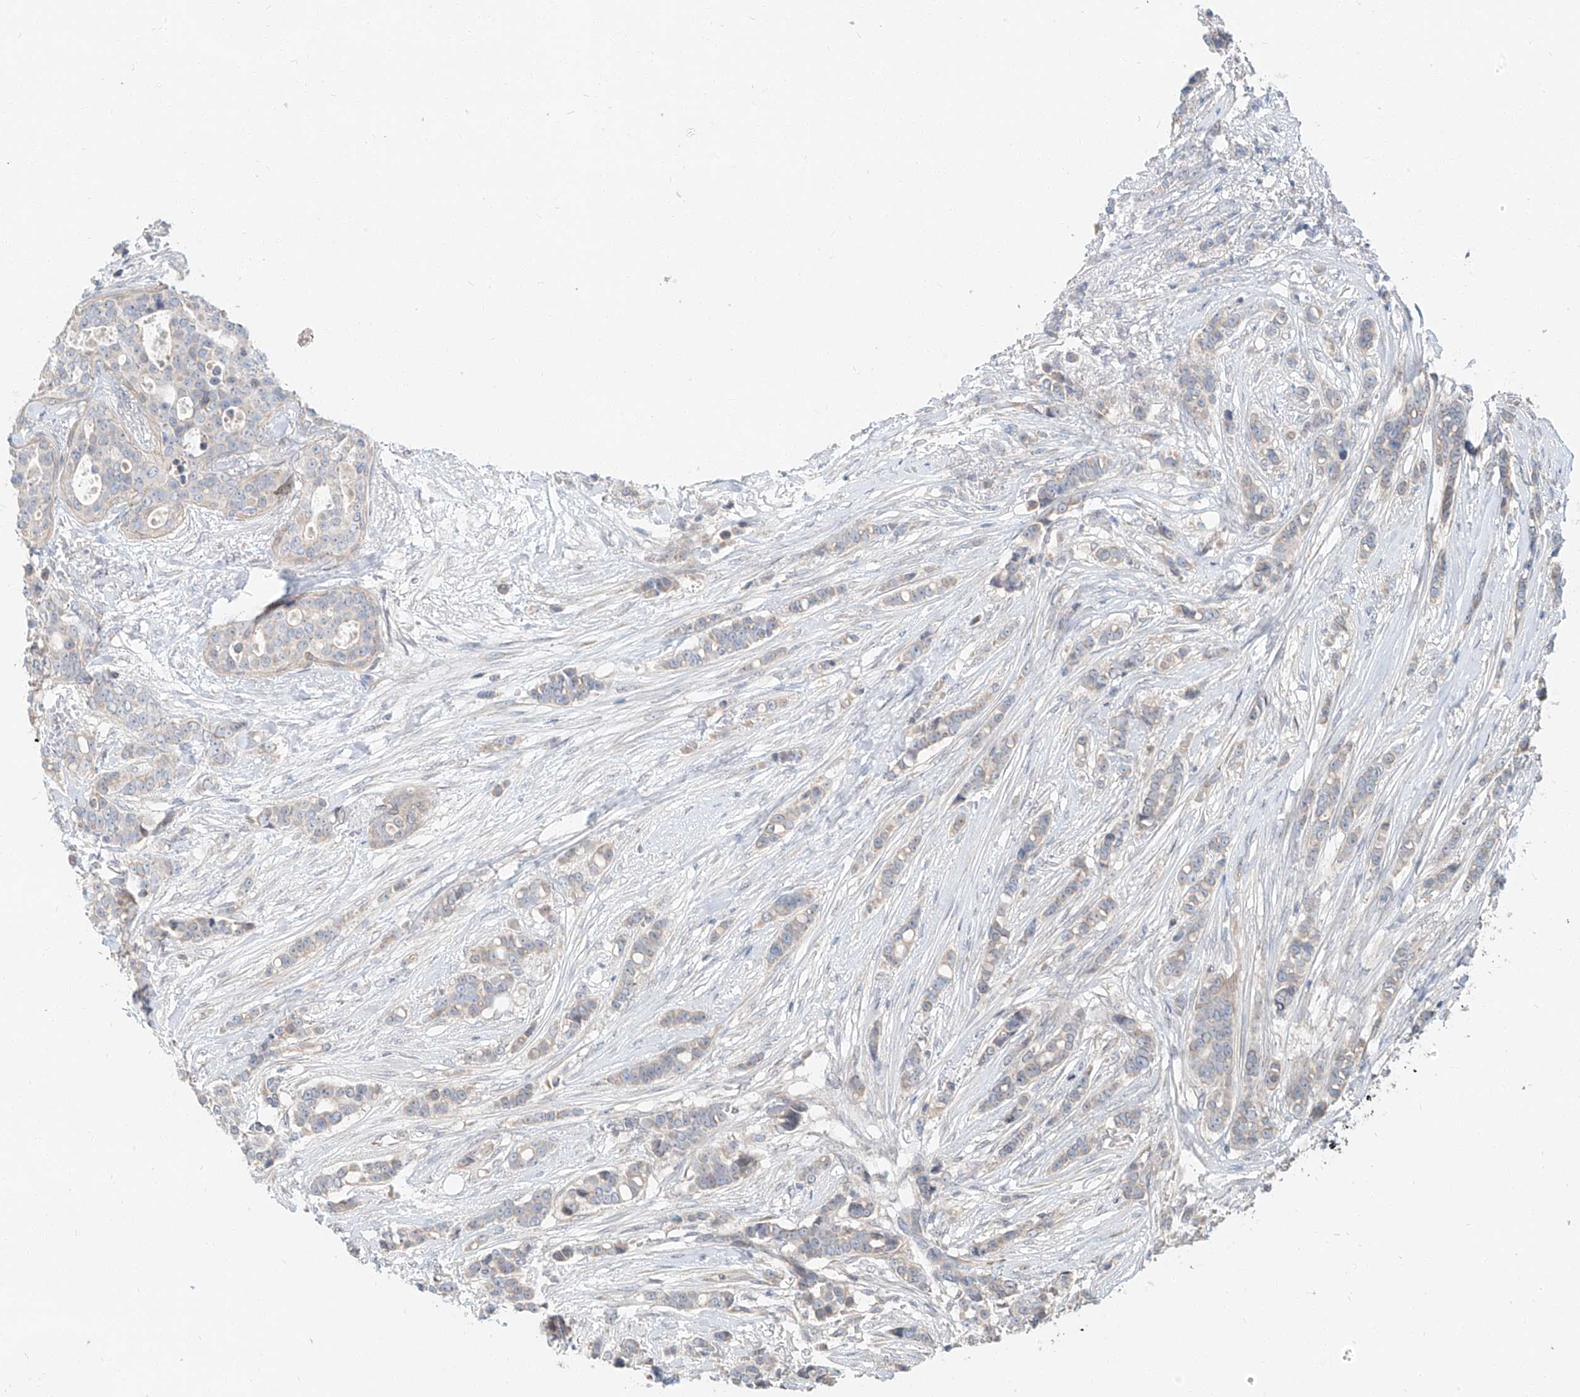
{"staining": {"intensity": "negative", "quantity": "none", "location": "none"}, "tissue": "breast cancer", "cell_type": "Tumor cells", "image_type": "cancer", "snomed": [{"axis": "morphology", "description": "Lobular carcinoma"}, {"axis": "topography", "description": "Breast"}], "caption": "Immunohistochemistry photomicrograph of breast lobular carcinoma stained for a protein (brown), which shows no positivity in tumor cells. Nuclei are stained in blue.", "gene": "STX19", "patient": {"sex": "female", "age": 51}}